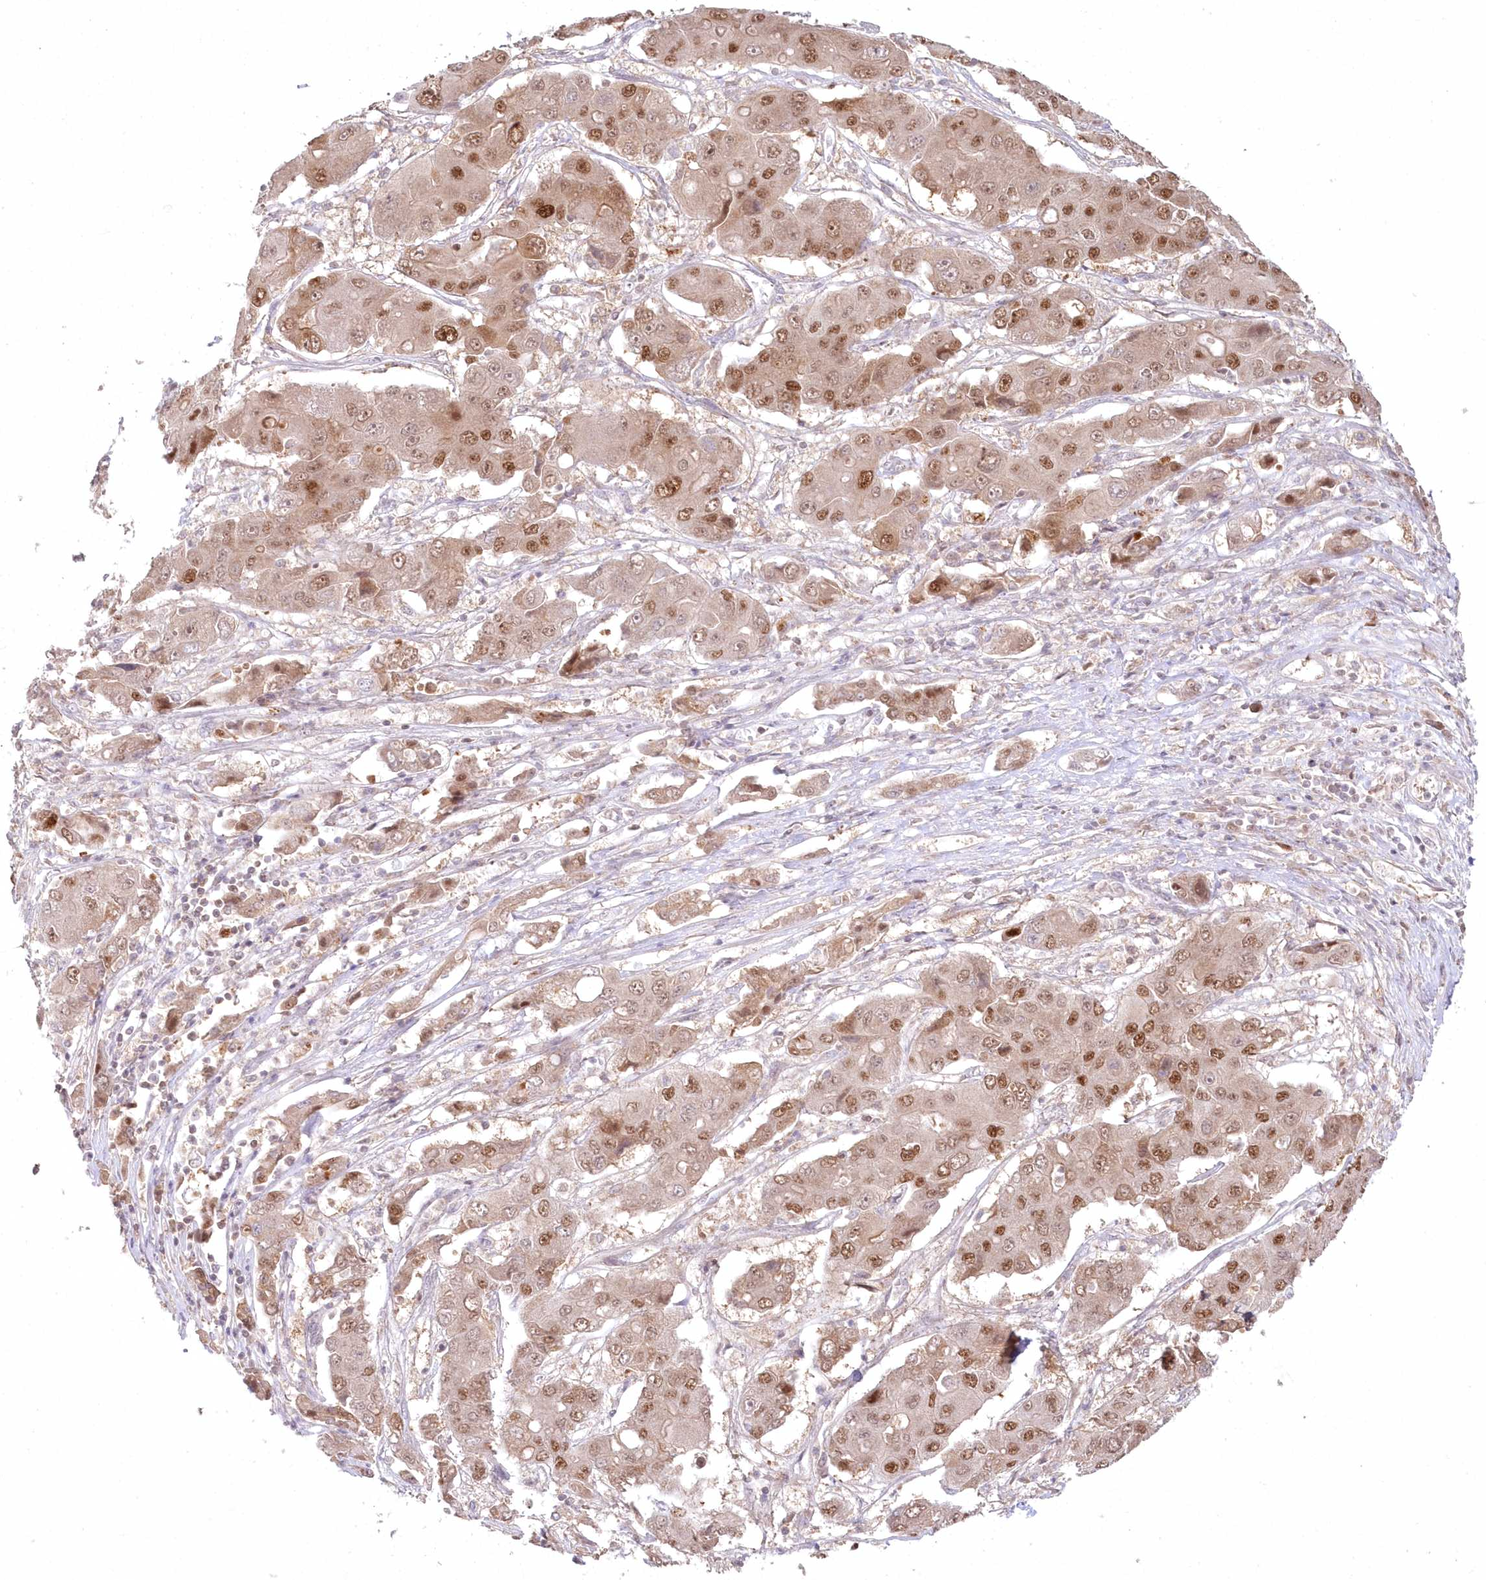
{"staining": {"intensity": "moderate", "quantity": ">75%", "location": "nuclear"}, "tissue": "liver cancer", "cell_type": "Tumor cells", "image_type": "cancer", "snomed": [{"axis": "morphology", "description": "Cholangiocarcinoma"}, {"axis": "topography", "description": "Liver"}], "caption": "This image demonstrates IHC staining of liver cancer, with medium moderate nuclear staining in about >75% of tumor cells.", "gene": "ASCC1", "patient": {"sex": "male", "age": 67}}